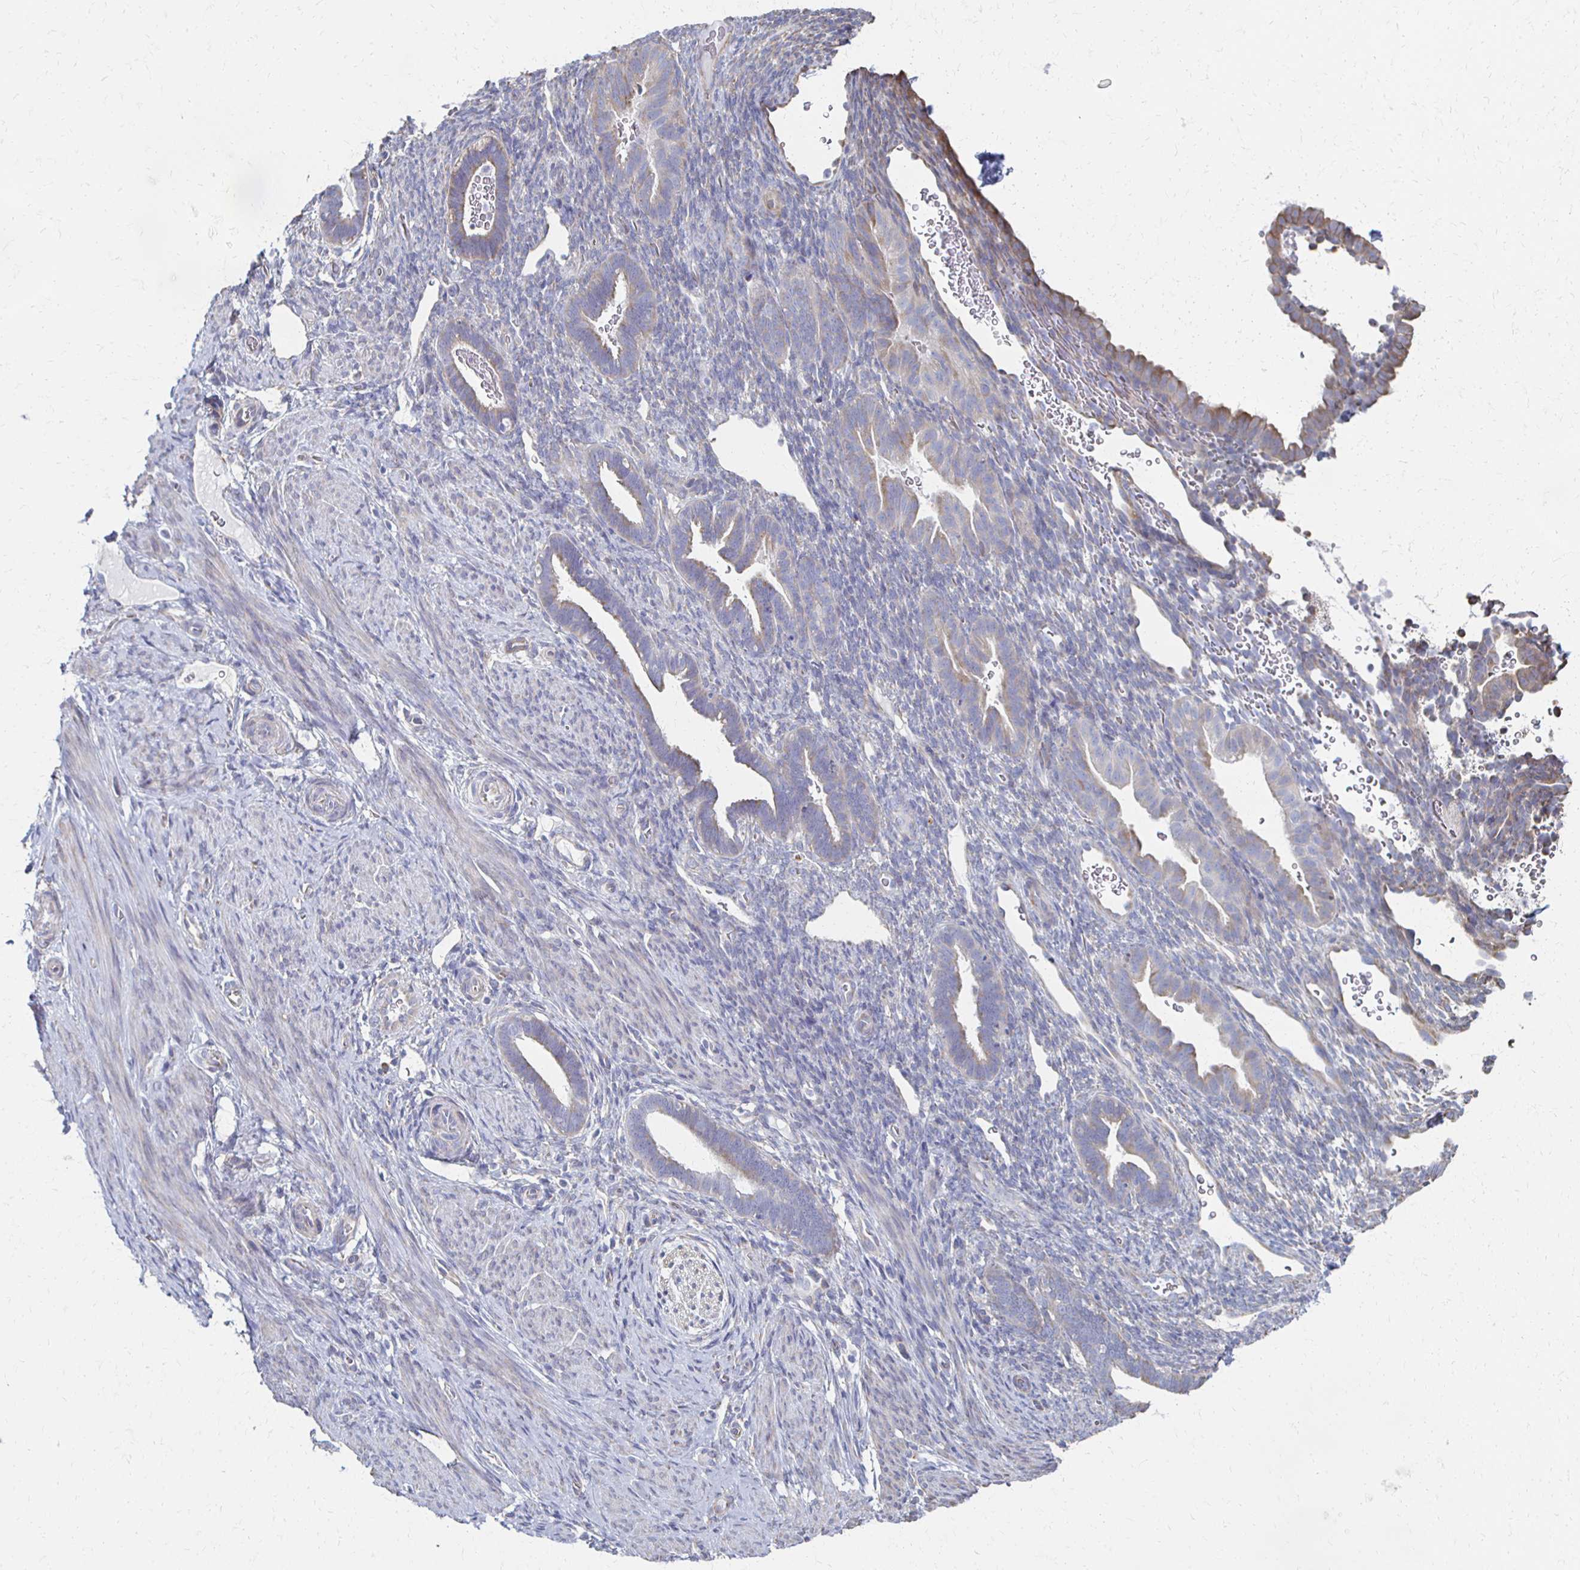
{"staining": {"intensity": "negative", "quantity": "none", "location": "none"}, "tissue": "endometrium", "cell_type": "Cells in endometrial stroma", "image_type": "normal", "snomed": [{"axis": "morphology", "description": "Normal tissue, NOS"}, {"axis": "topography", "description": "Endometrium"}], "caption": "Human endometrium stained for a protein using immunohistochemistry demonstrates no expression in cells in endometrial stroma.", "gene": "ATP1A3", "patient": {"sex": "female", "age": 34}}